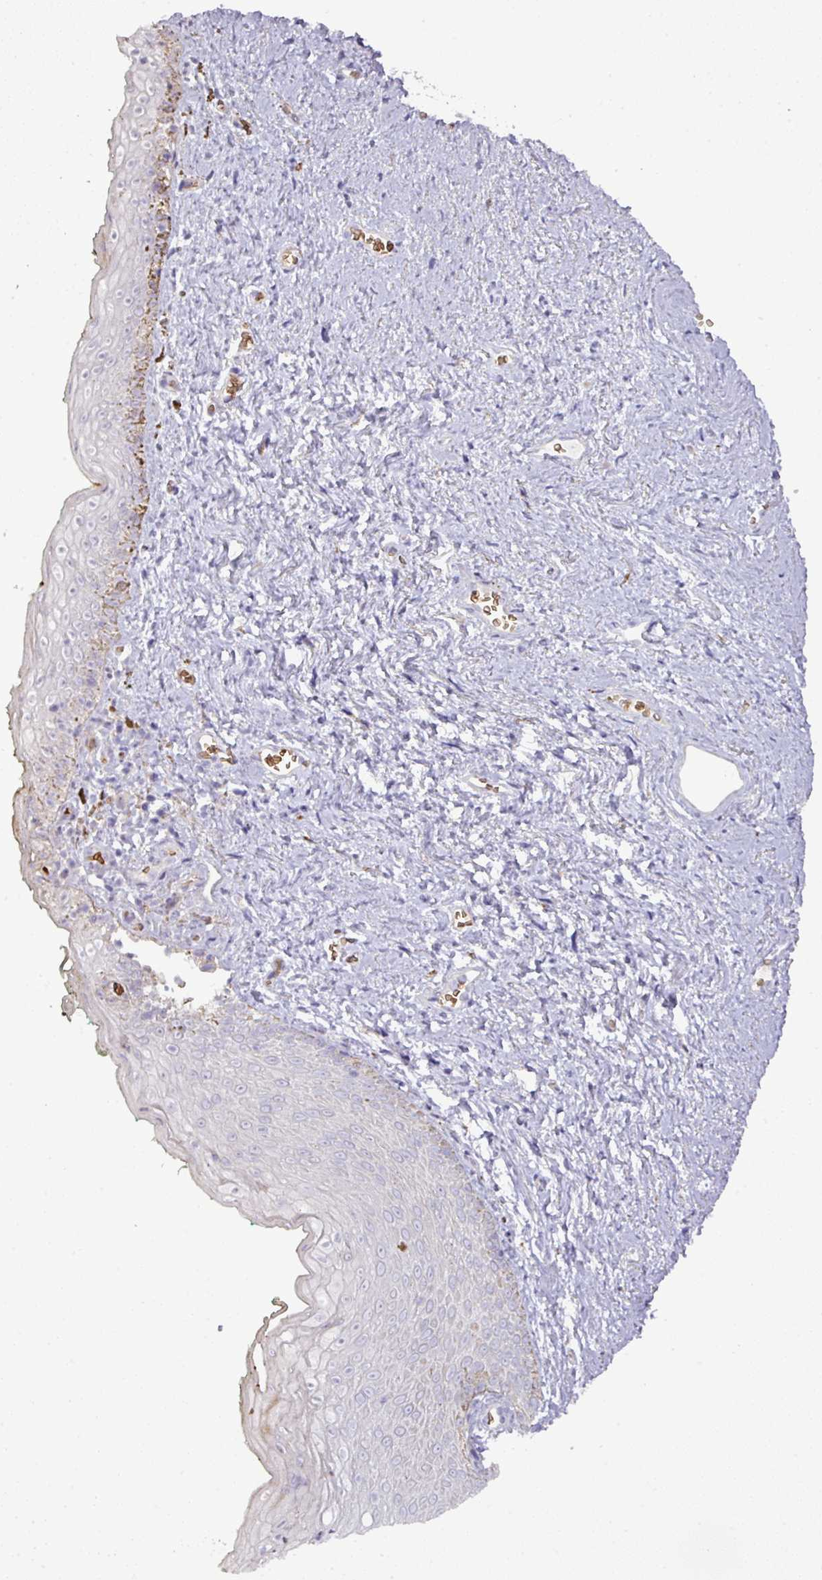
{"staining": {"intensity": "weak", "quantity": "<25%", "location": "cytoplasmic/membranous"}, "tissue": "vagina", "cell_type": "Squamous epithelial cells", "image_type": "normal", "snomed": [{"axis": "morphology", "description": "Normal tissue, NOS"}, {"axis": "topography", "description": "Vulva"}, {"axis": "topography", "description": "Vagina"}, {"axis": "topography", "description": "Peripheral nerve tissue"}], "caption": "A high-resolution micrograph shows immunohistochemistry staining of normal vagina, which reveals no significant expression in squamous epithelial cells.", "gene": "ATP6V1F", "patient": {"sex": "female", "age": 66}}